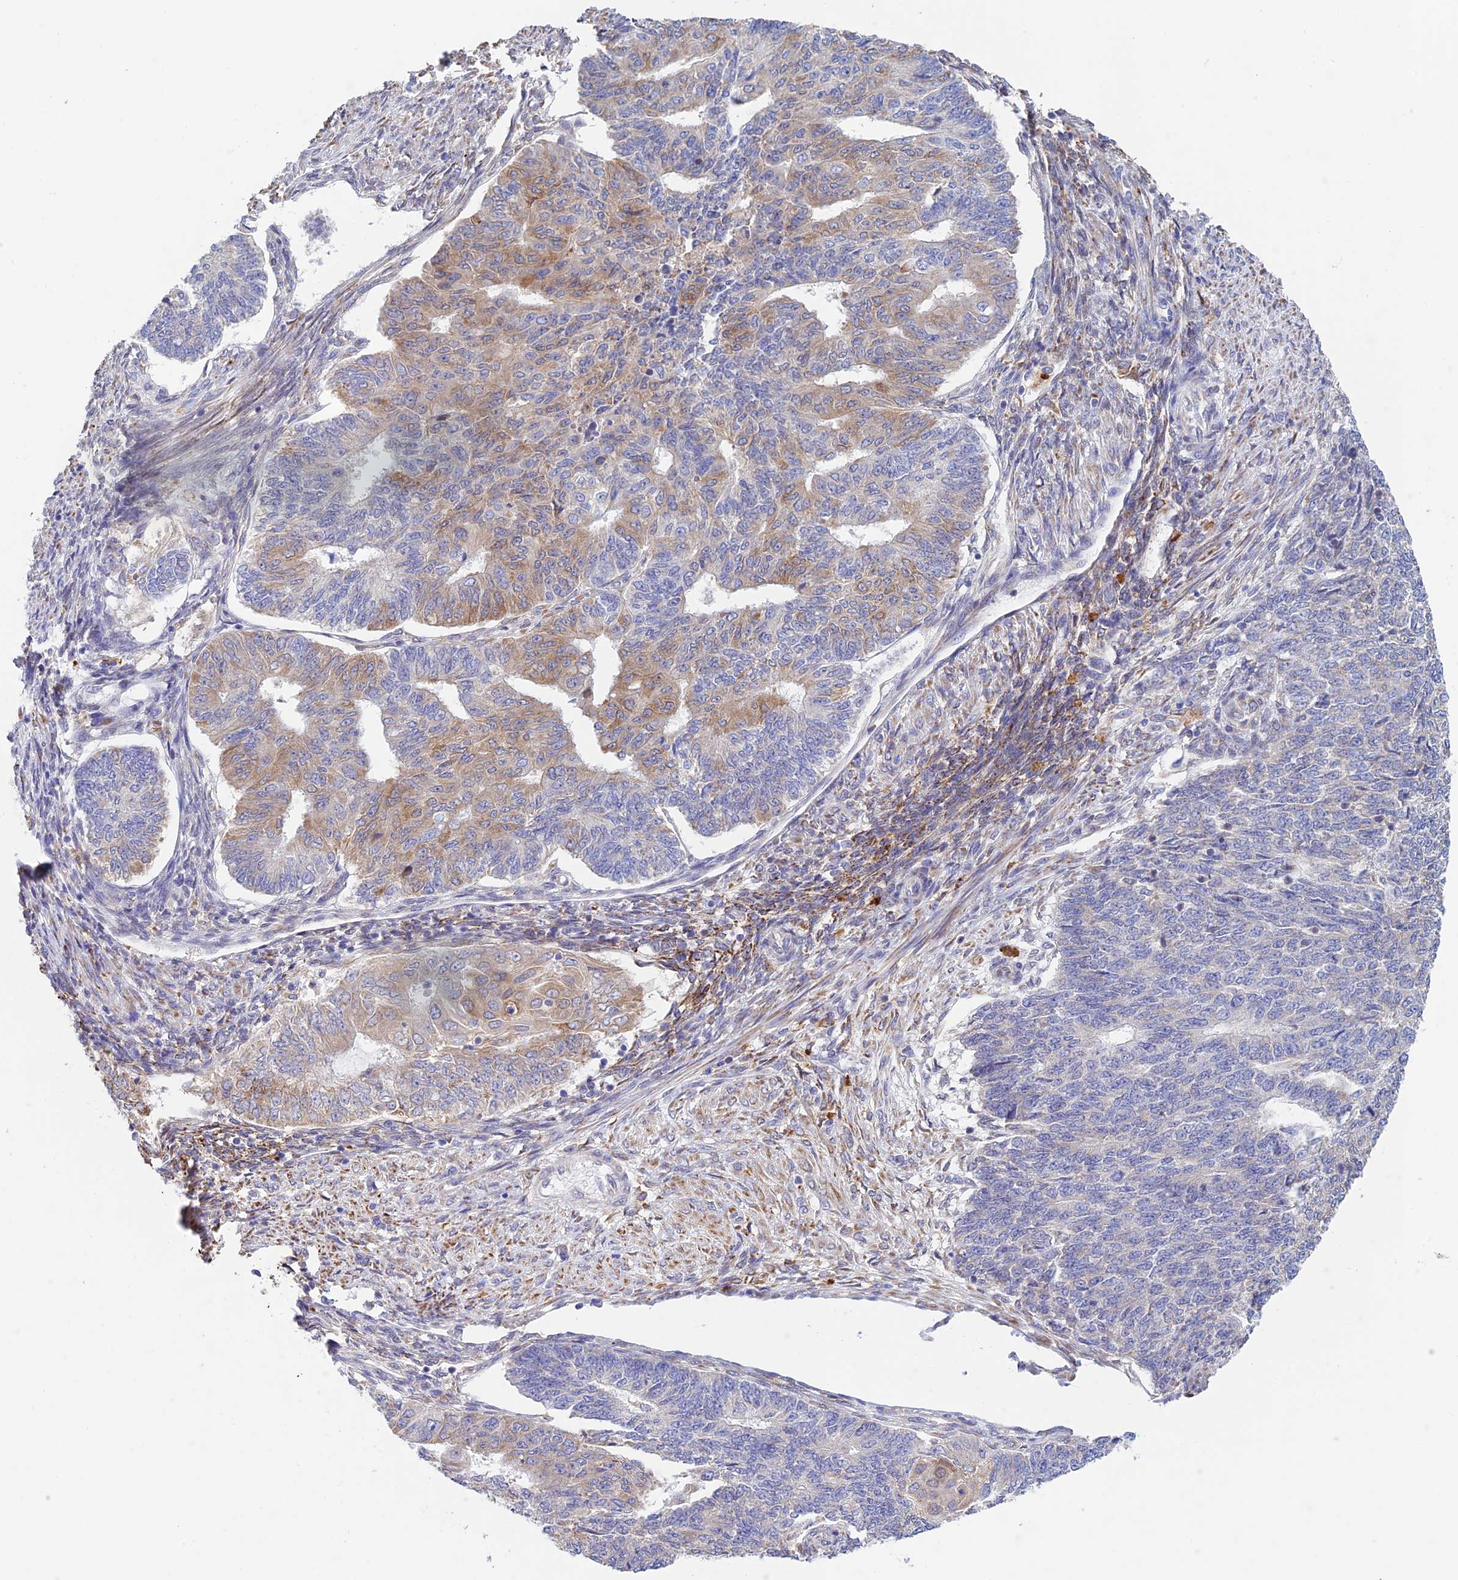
{"staining": {"intensity": "moderate", "quantity": "<25%", "location": "cytoplasmic/membranous"}, "tissue": "endometrial cancer", "cell_type": "Tumor cells", "image_type": "cancer", "snomed": [{"axis": "morphology", "description": "Adenocarcinoma, NOS"}, {"axis": "topography", "description": "Endometrium"}], "caption": "Endometrial cancer (adenocarcinoma) was stained to show a protein in brown. There is low levels of moderate cytoplasmic/membranous expression in about <25% of tumor cells. (DAB IHC with brightfield microscopy, high magnification).", "gene": "VKORC1", "patient": {"sex": "female", "age": 32}}